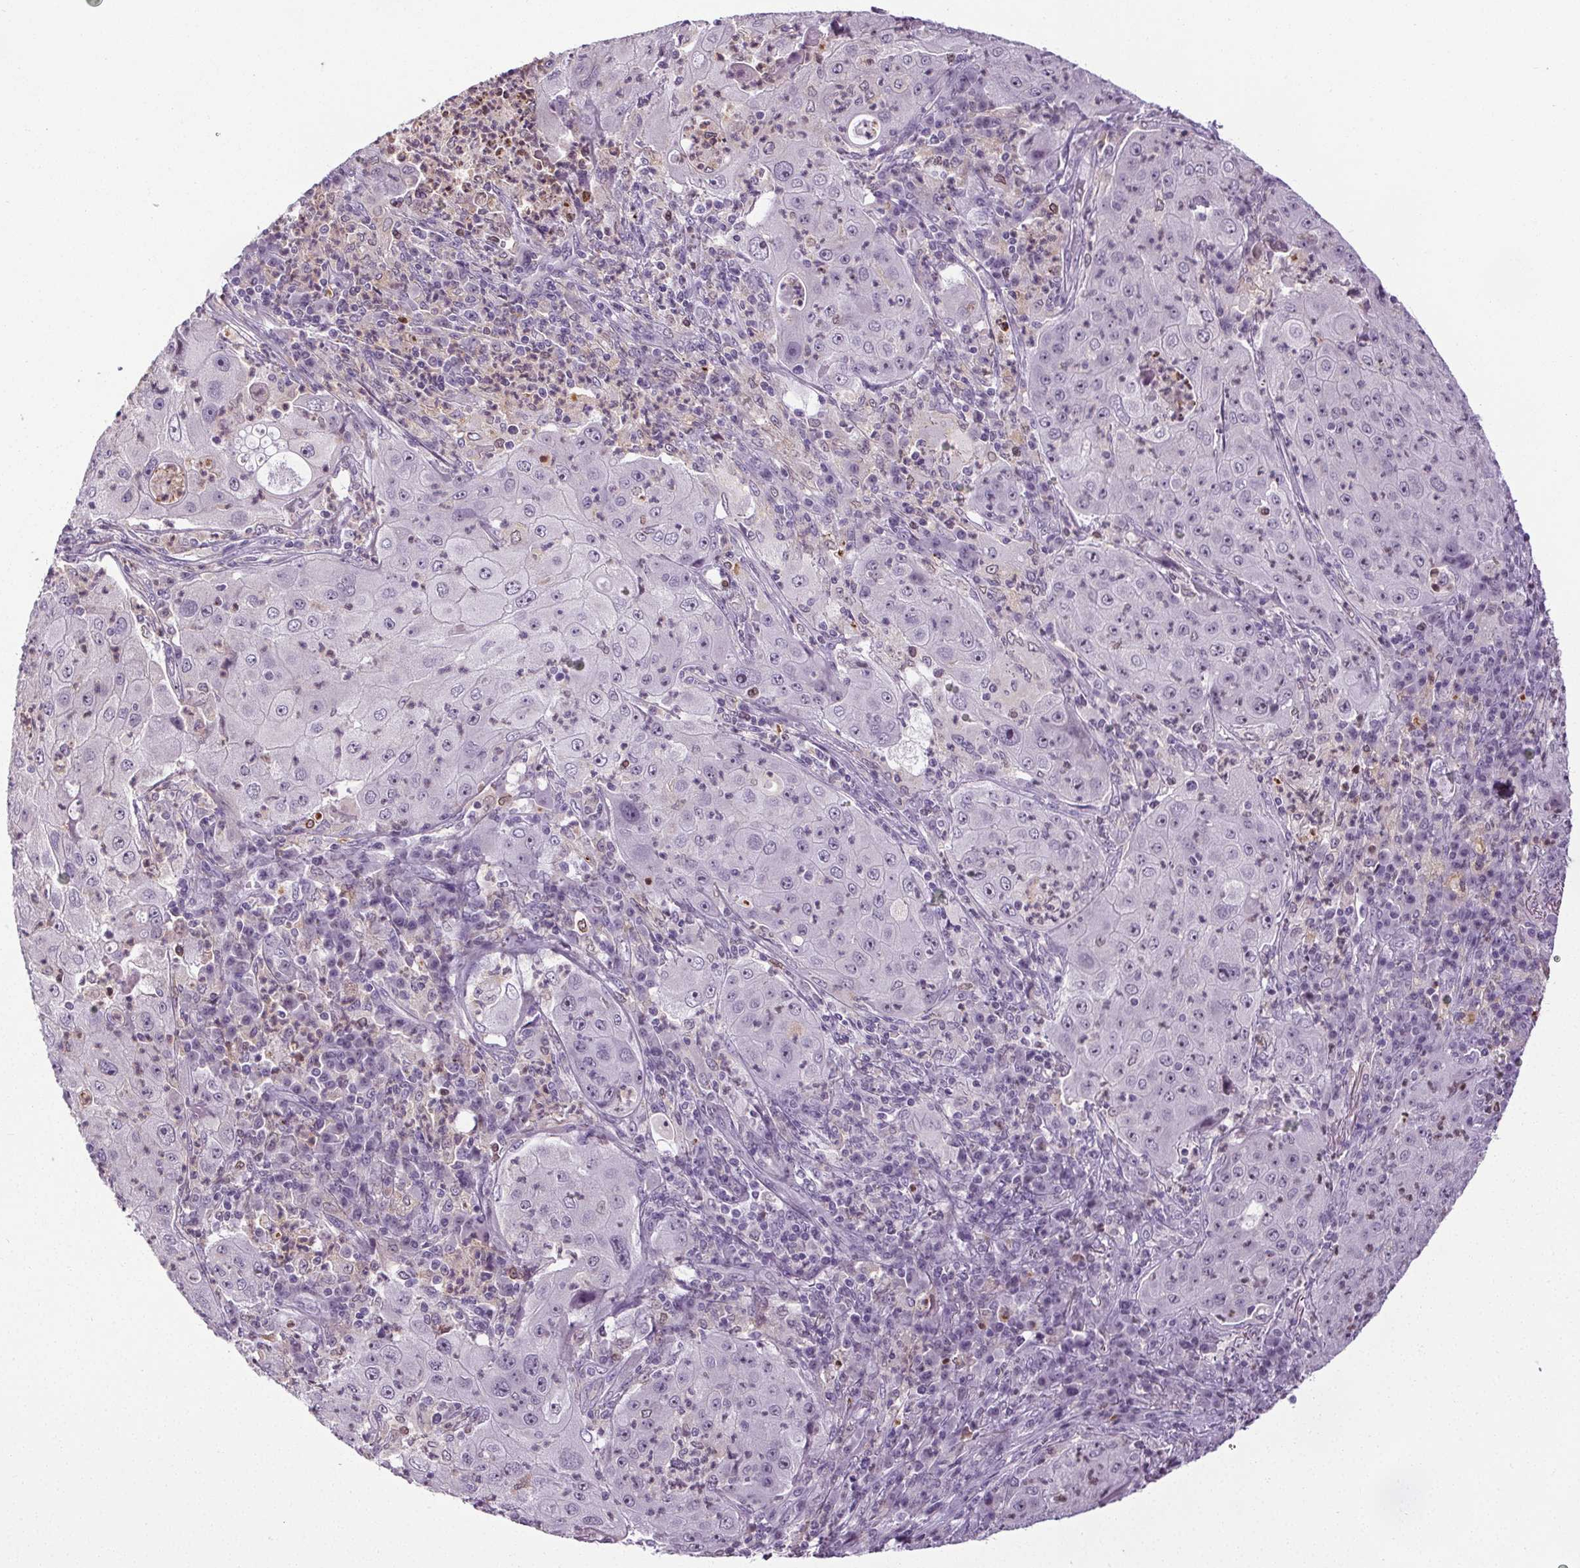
{"staining": {"intensity": "negative", "quantity": "none", "location": "none"}, "tissue": "lung cancer", "cell_type": "Tumor cells", "image_type": "cancer", "snomed": [{"axis": "morphology", "description": "Squamous cell carcinoma, NOS"}, {"axis": "topography", "description": "Lung"}], "caption": "DAB immunohistochemical staining of human lung squamous cell carcinoma demonstrates no significant staining in tumor cells.", "gene": "TMEM240", "patient": {"sex": "female", "age": 59}}